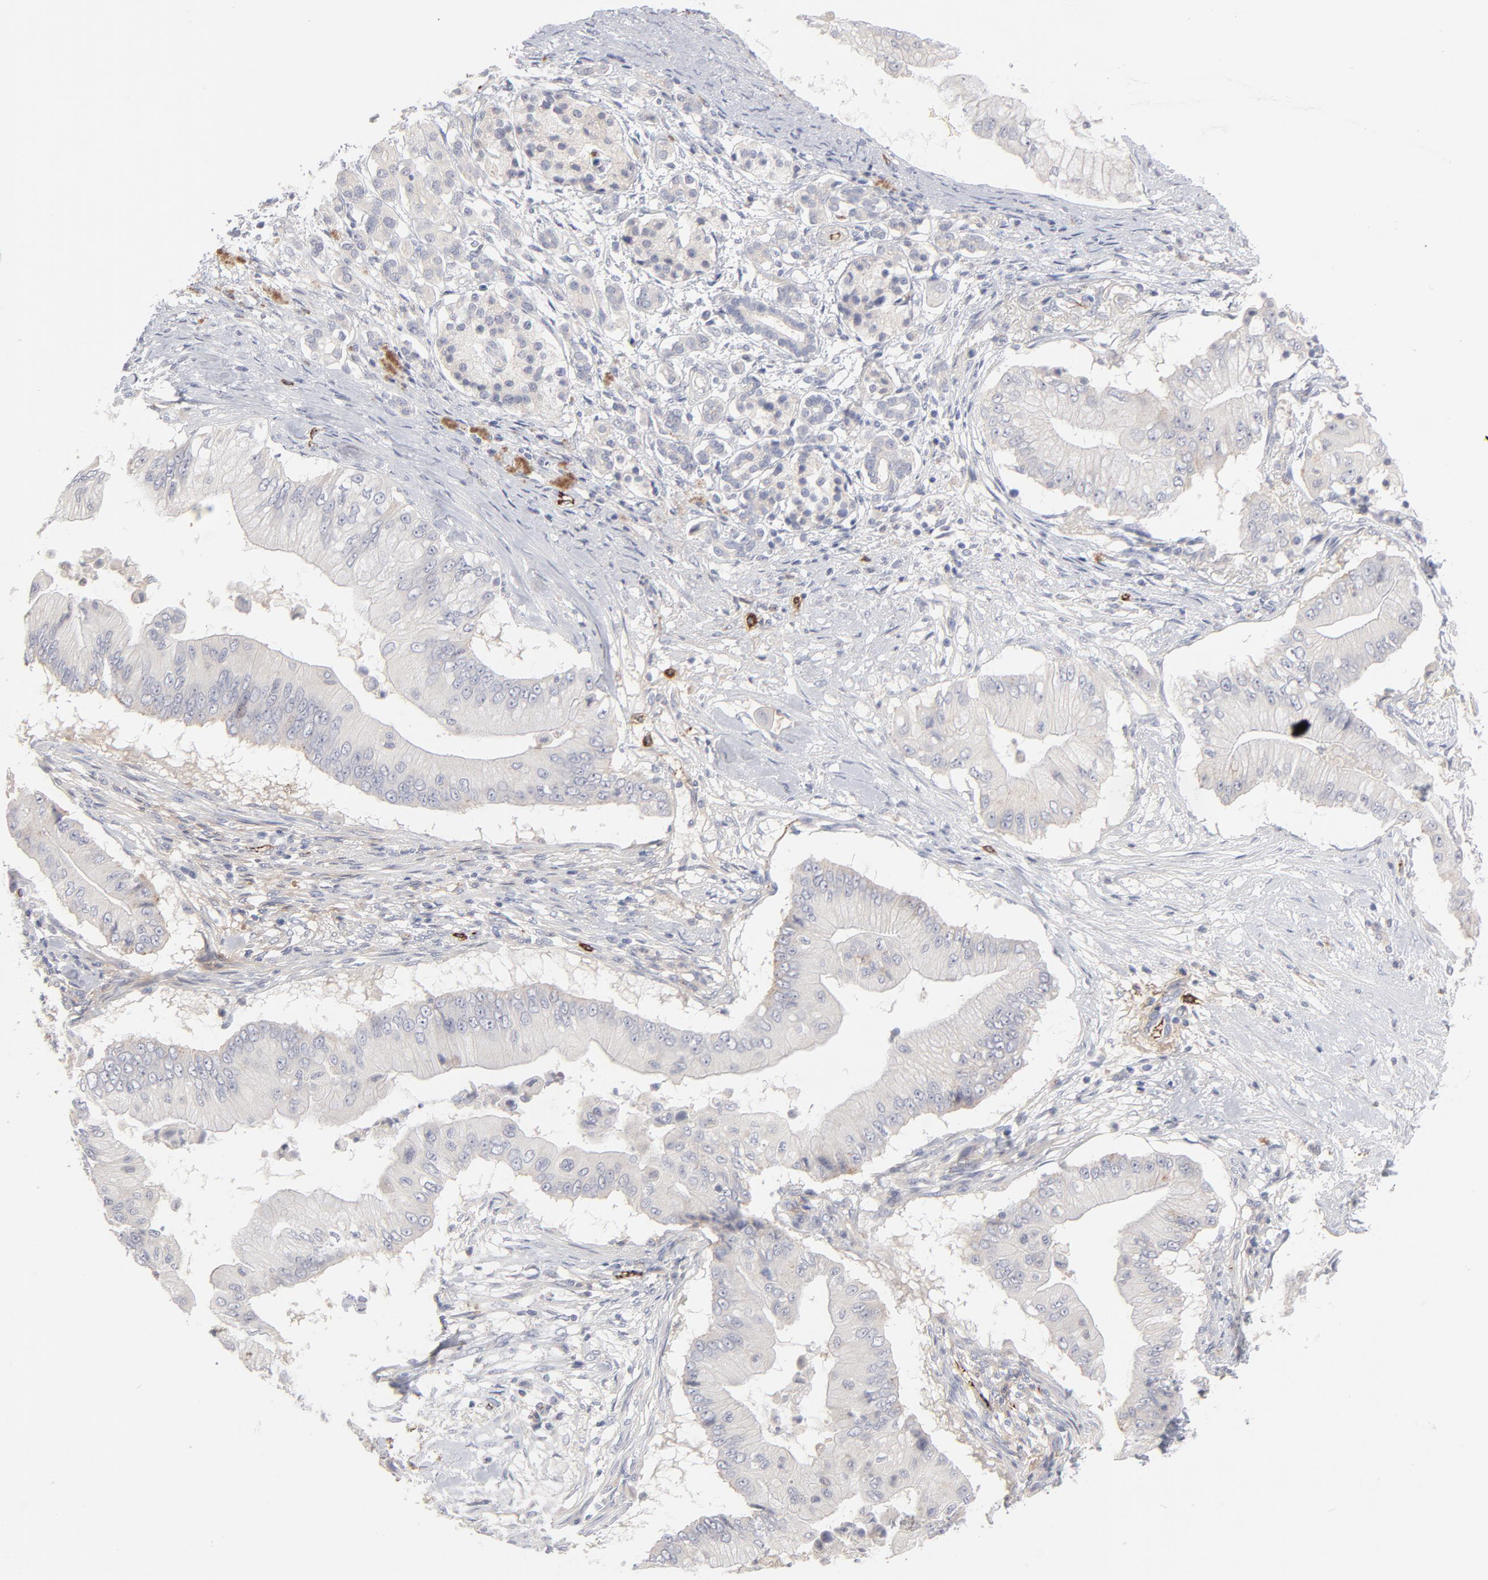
{"staining": {"intensity": "negative", "quantity": "none", "location": "none"}, "tissue": "pancreatic cancer", "cell_type": "Tumor cells", "image_type": "cancer", "snomed": [{"axis": "morphology", "description": "Adenocarcinoma, NOS"}, {"axis": "topography", "description": "Pancreas"}], "caption": "Immunohistochemical staining of pancreatic adenocarcinoma reveals no significant expression in tumor cells.", "gene": "CCR3", "patient": {"sex": "male", "age": 62}}